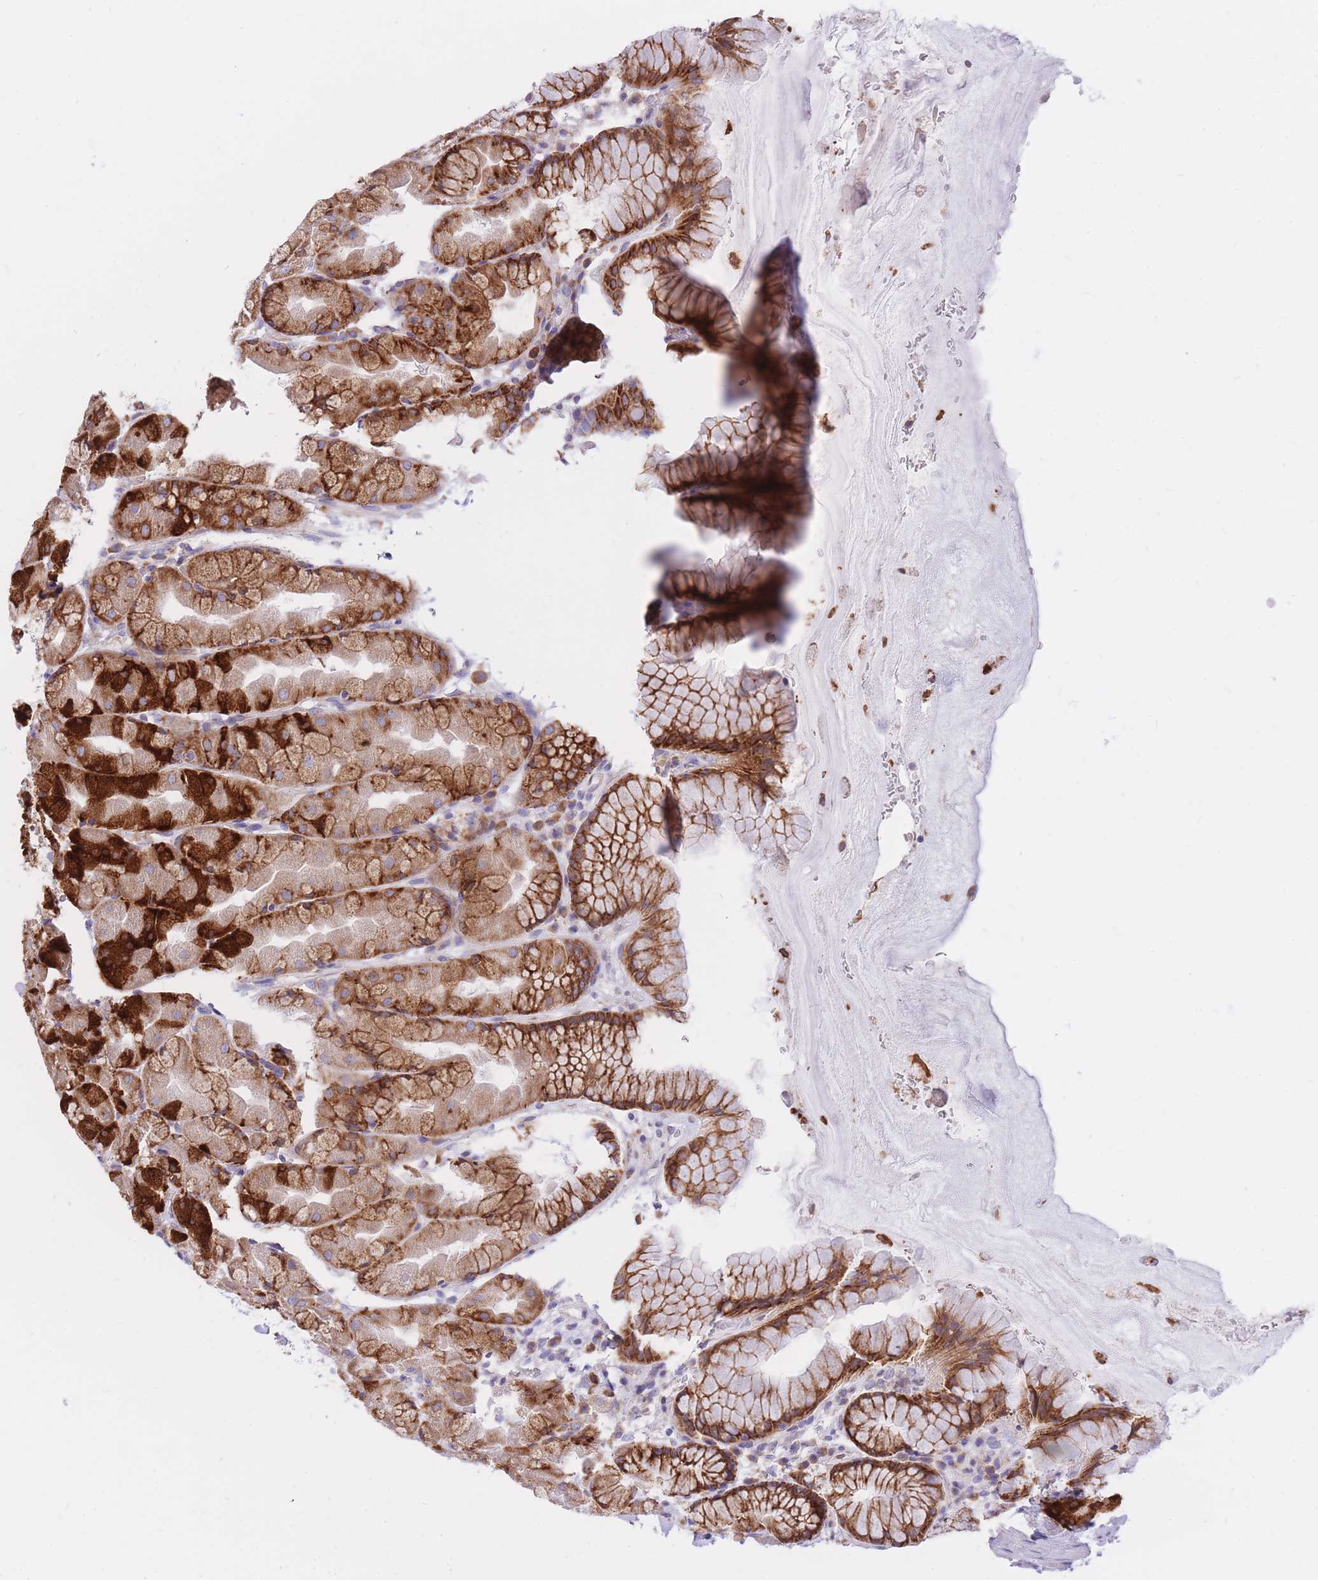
{"staining": {"intensity": "strong", "quantity": ">75%", "location": "cytoplasmic/membranous"}, "tissue": "stomach", "cell_type": "Glandular cells", "image_type": "normal", "snomed": [{"axis": "morphology", "description": "Normal tissue, NOS"}, {"axis": "topography", "description": "Stomach"}], "caption": "Immunohistochemistry of benign human stomach demonstrates high levels of strong cytoplasmic/membranous expression in about >75% of glandular cells.", "gene": "GBP7", "patient": {"sex": "male", "age": 57}}